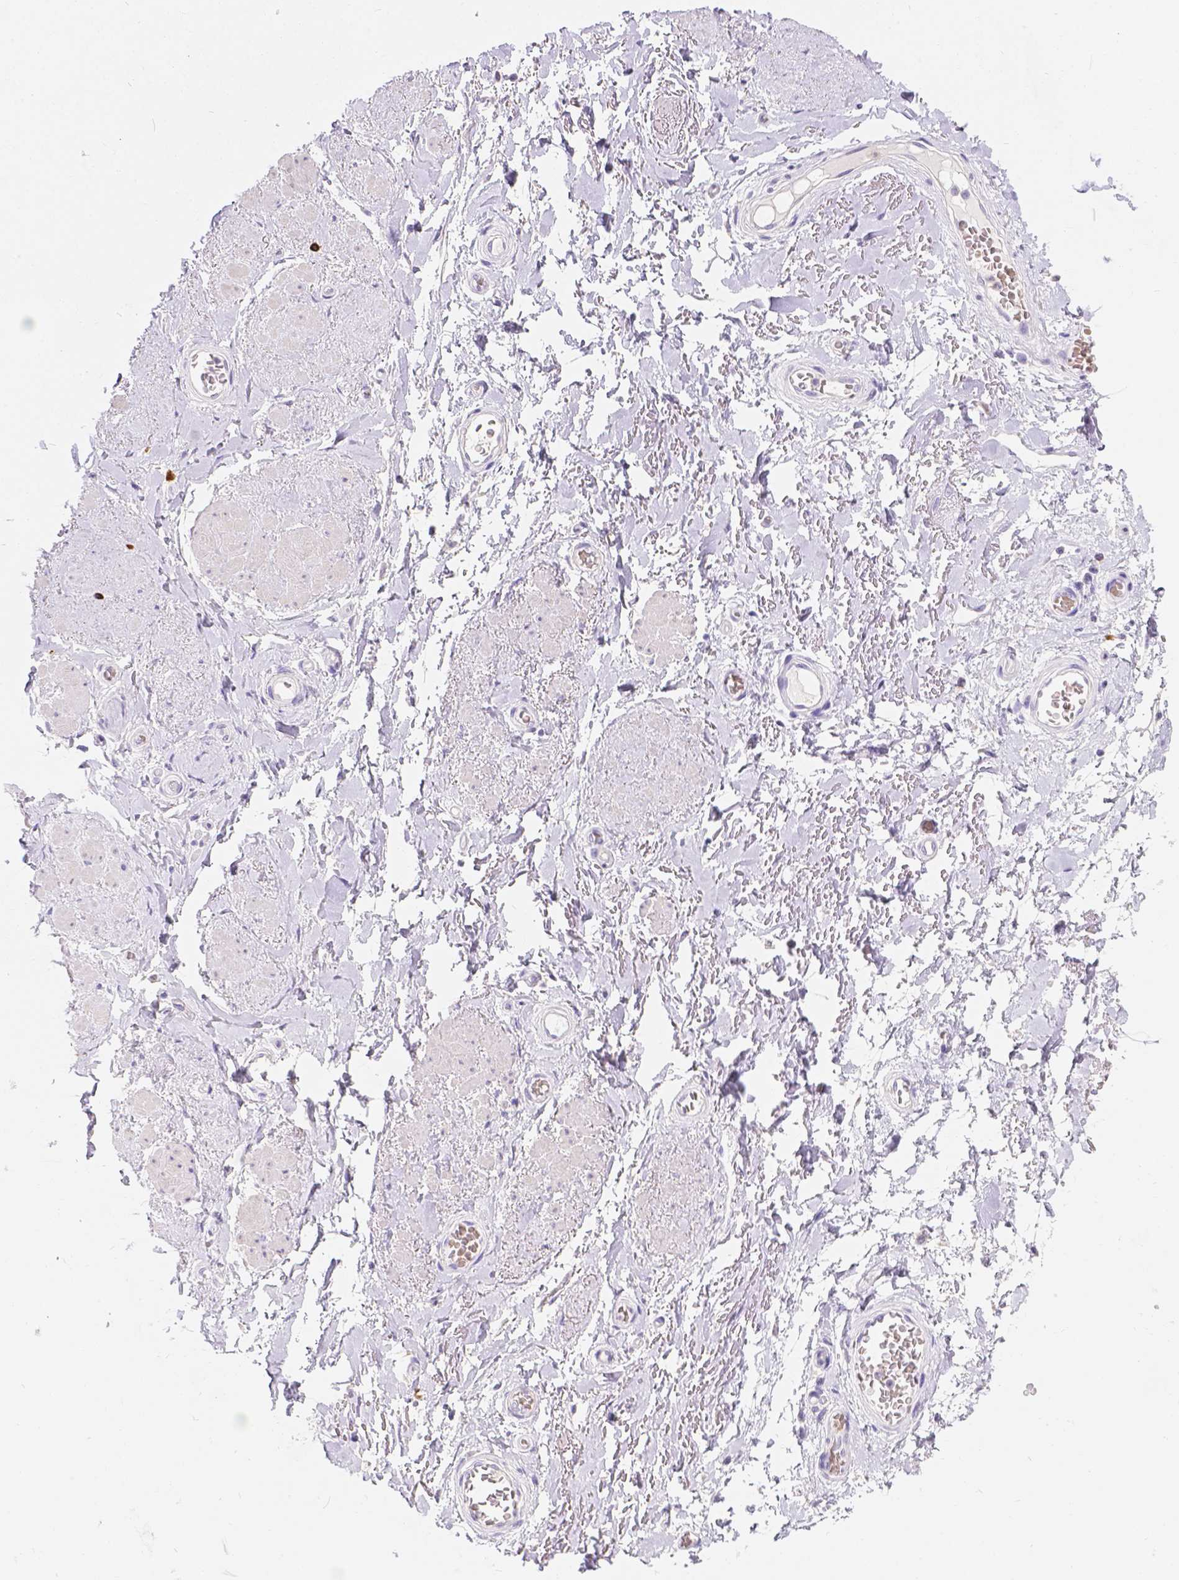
{"staining": {"intensity": "negative", "quantity": "none", "location": "none"}, "tissue": "adipose tissue", "cell_type": "Adipocytes", "image_type": "normal", "snomed": [{"axis": "morphology", "description": "Normal tissue, NOS"}, {"axis": "topography", "description": "Anal"}, {"axis": "topography", "description": "Peripheral nerve tissue"}], "caption": "Adipocytes show no significant staining in benign adipose tissue.", "gene": "GNRHR", "patient": {"sex": "male", "age": 53}}